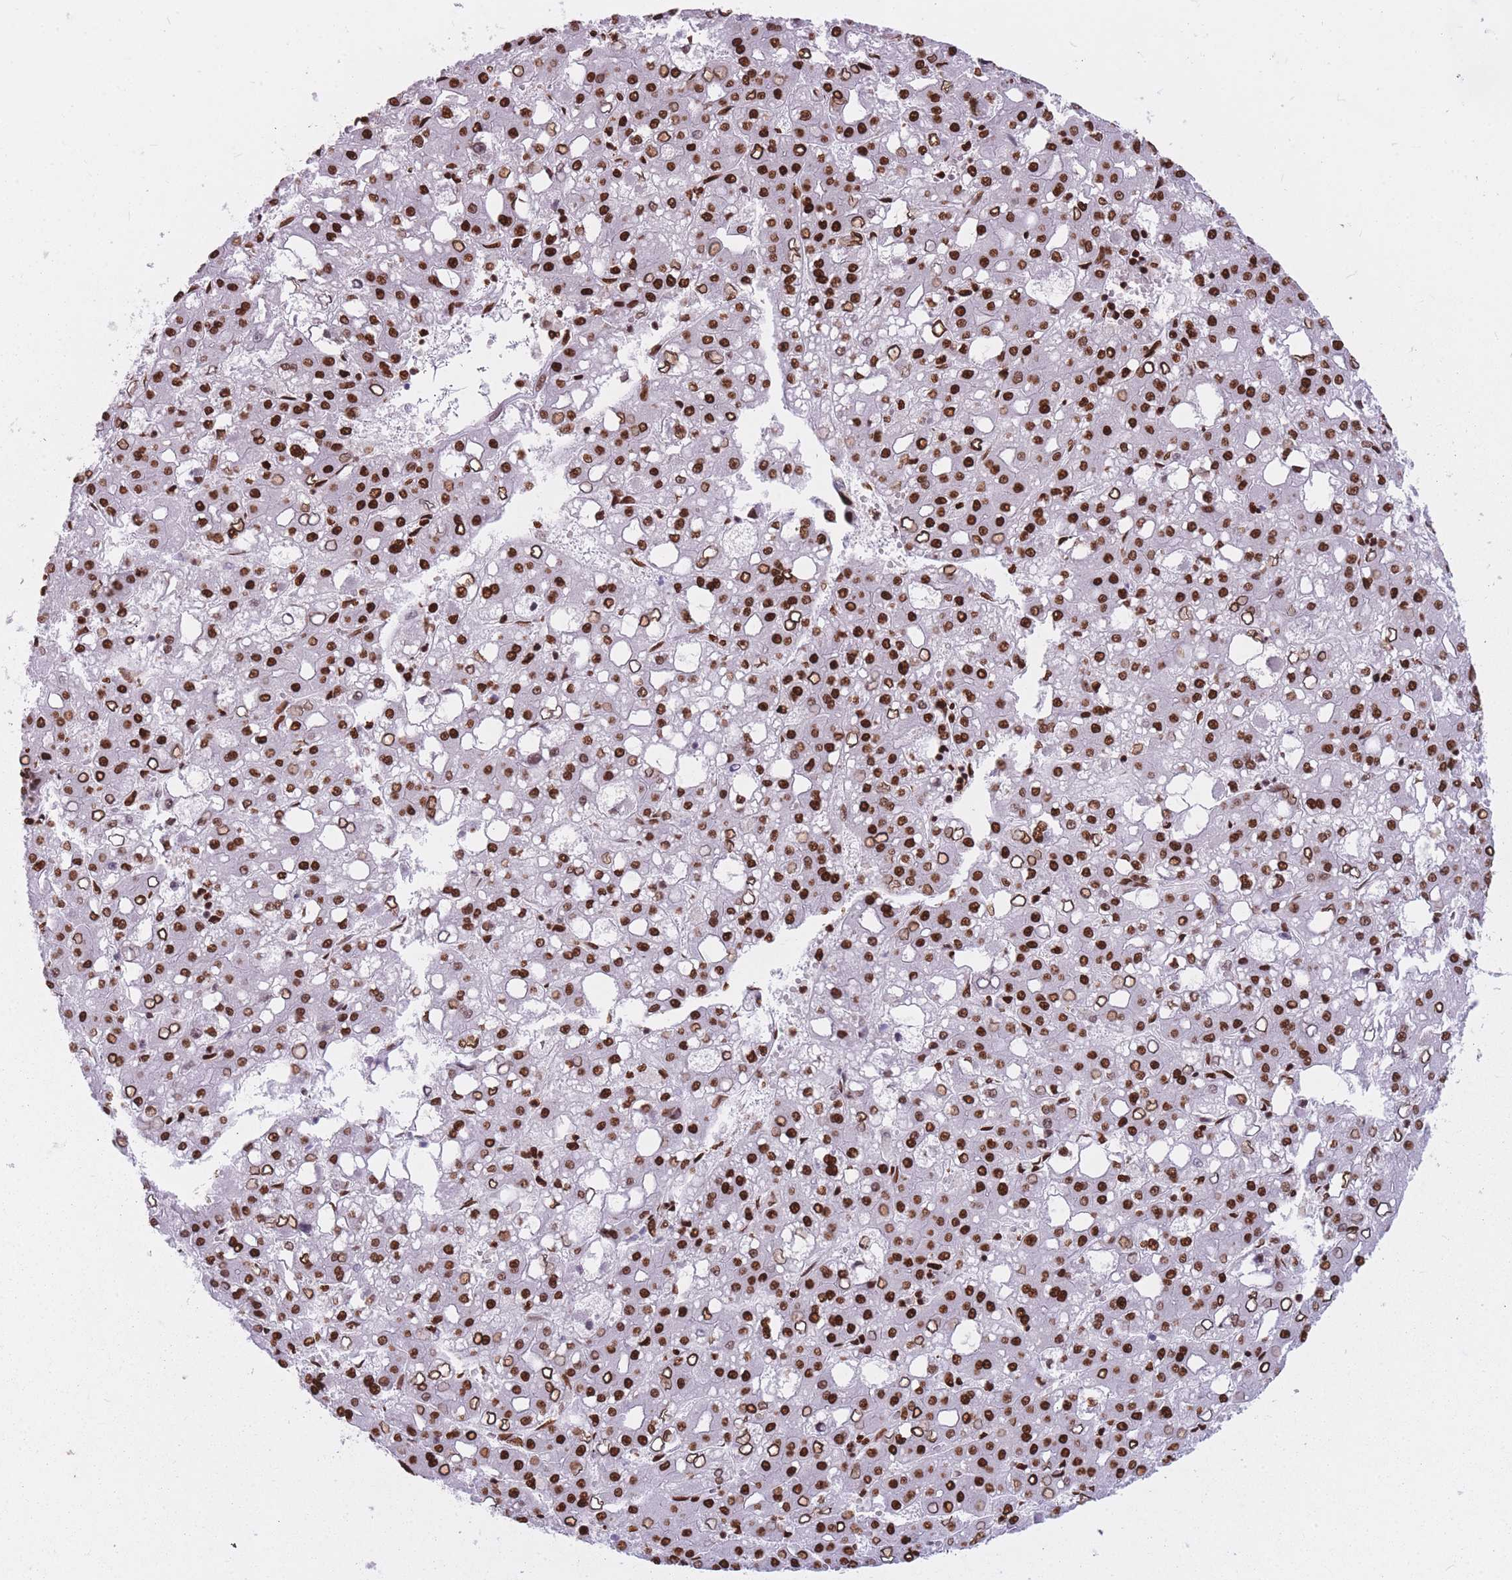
{"staining": {"intensity": "strong", "quantity": ">75%", "location": "nuclear"}, "tissue": "liver cancer", "cell_type": "Tumor cells", "image_type": "cancer", "snomed": [{"axis": "morphology", "description": "Carcinoma, Hepatocellular, NOS"}, {"axis": "topography", "description": "Liver"}], "caption": "Liver cancer (hepatocellular carcinoma) stained with DAB IHC reveals high levels of strong nuclear positivity in about >75% of tumor cells.", "gene": "HNRNPUL1", "patient": {"sex": "male", "age": 65}}